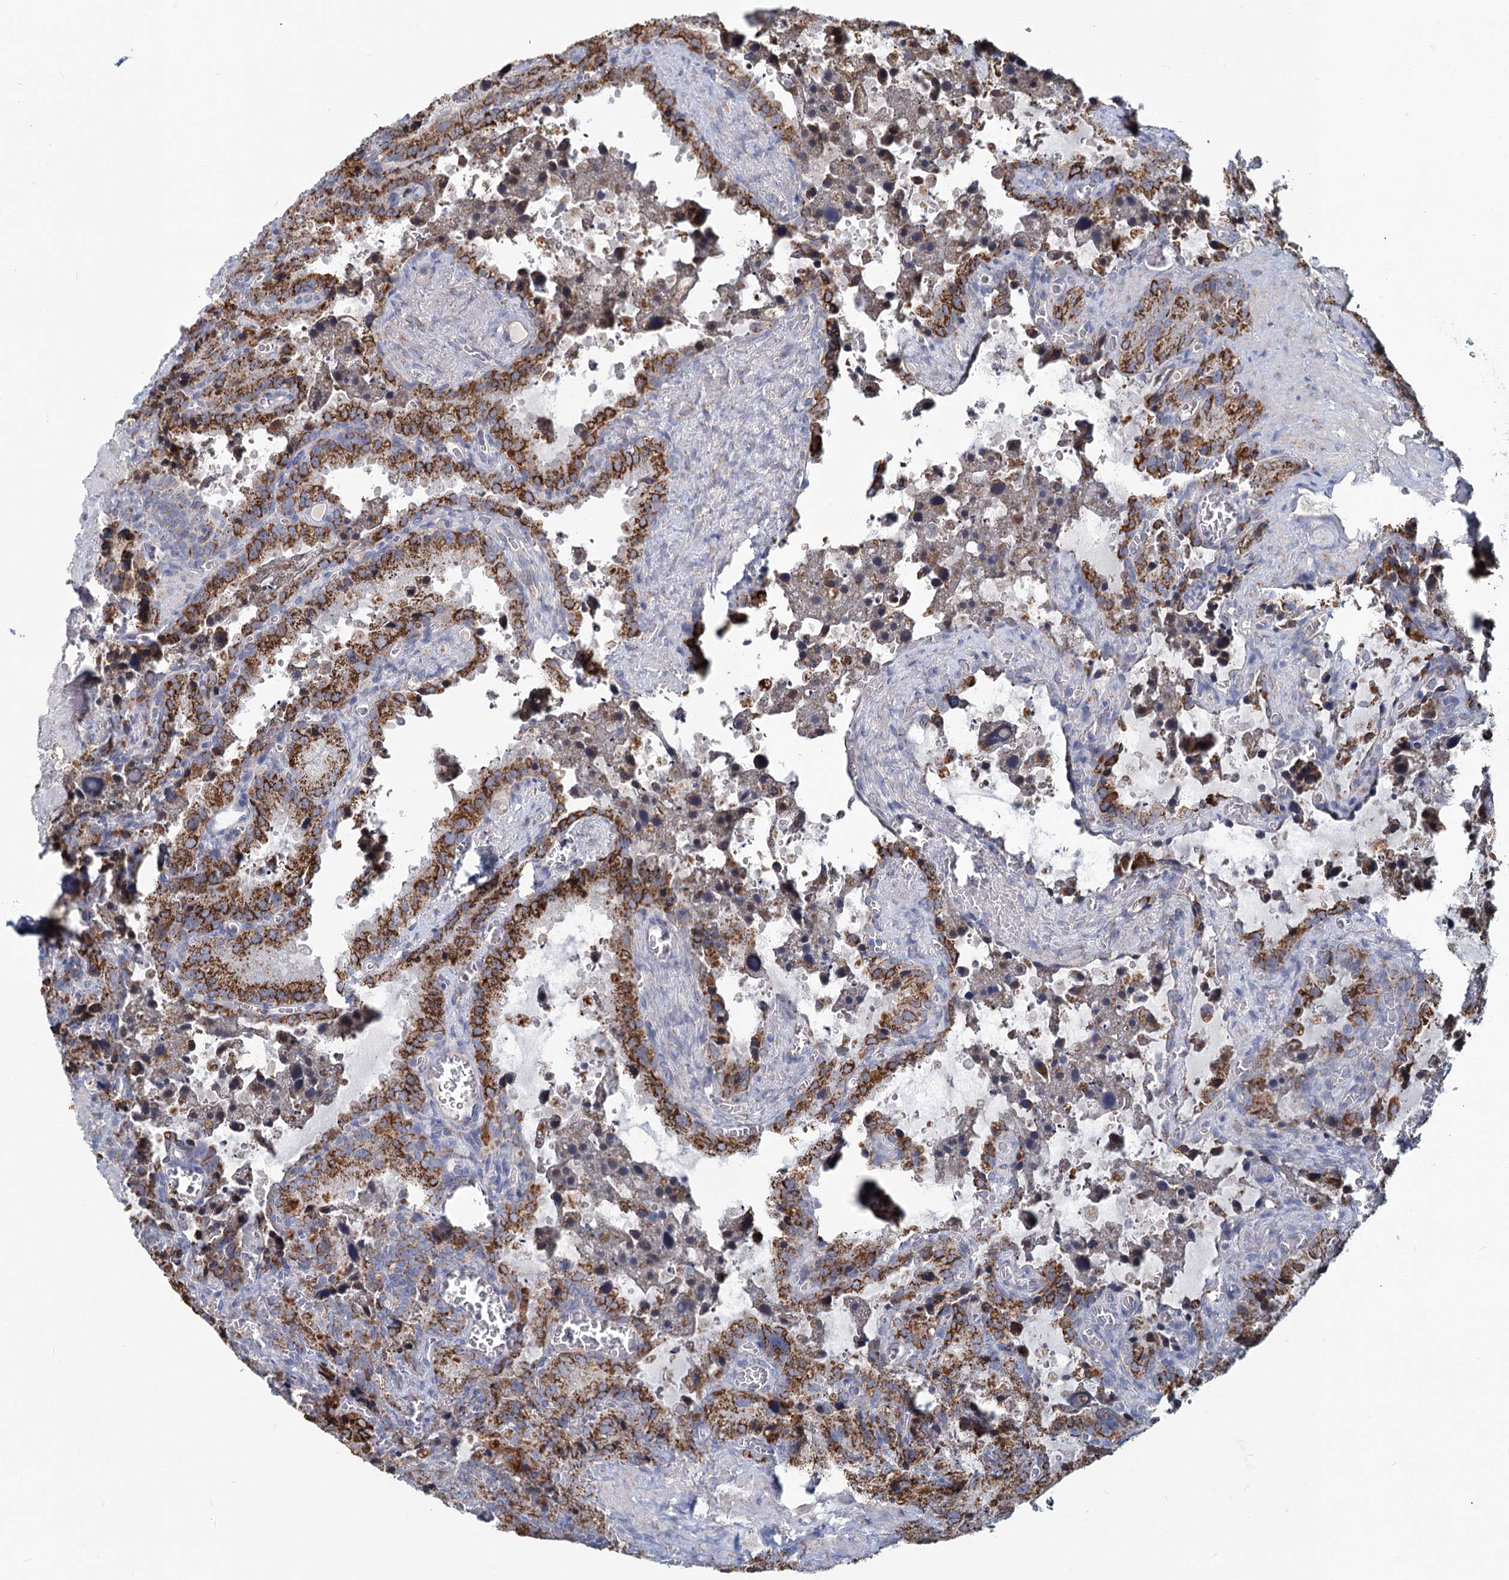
{"staining": {"intensity": "strong", "quantity": ">75%", "location": "cytoplasmic/membranous"}, "tissue": "seminal vesicle", "cell_type": "Glandular cells", "image_type": "normal", "snomed": [{"axis": "morphology", "description": "Normal tissue, NOS"}, {"axis": "topography", "description": "Seminal veicle"}], "caption": "Immunohistochemistry (IHC) image of benign seminal vesicle: seminal vesicle stained using immunohistochemistry (IHC) exhibits high levels of strong protein expression localized specifically in the cytoplasmic/membranous of glandular cells, appearing as a cytoplasmic/membranous brown color.", "gene": "NDUFC2", "patient": {"sex": "male", "age": 62}}